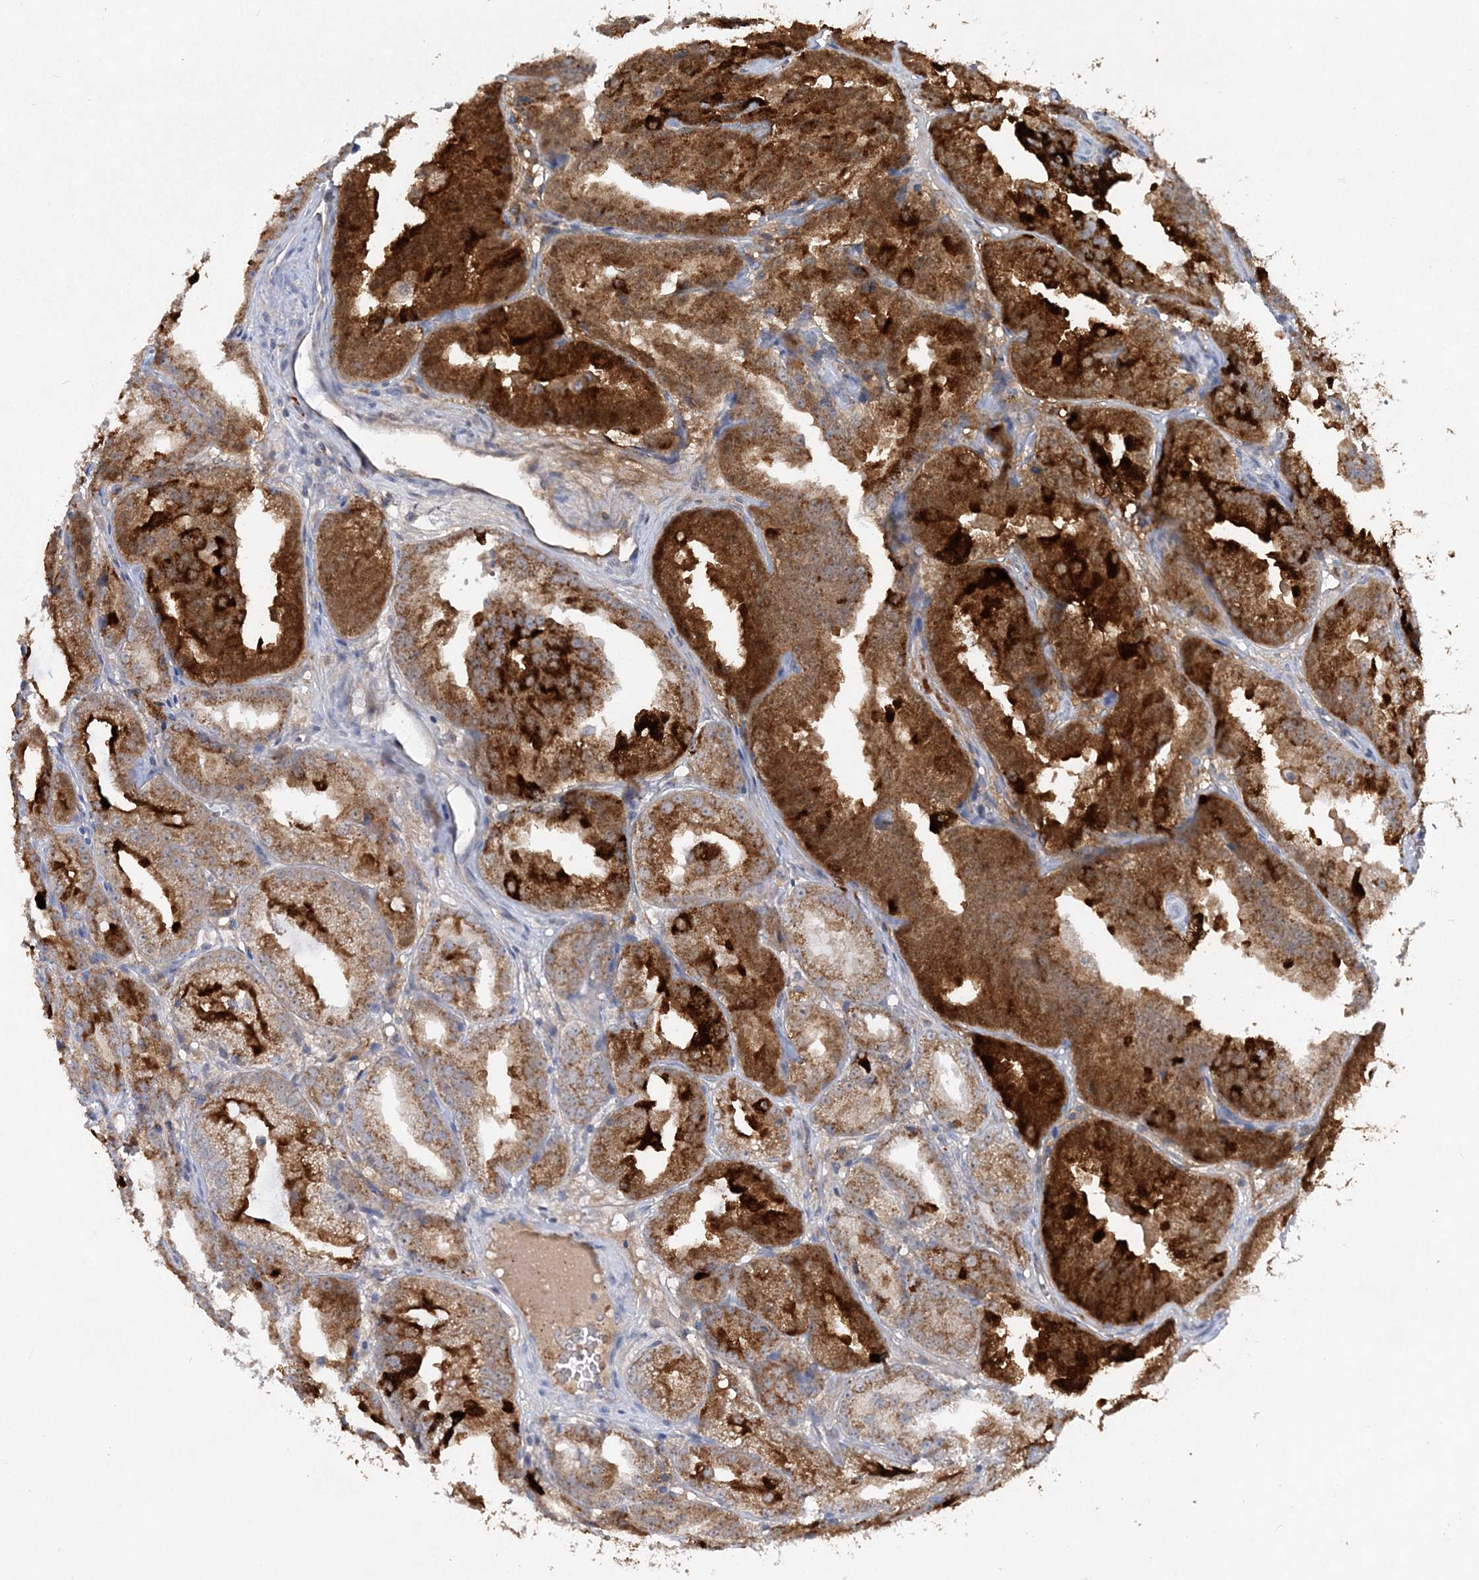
{"staining": {"intensity": "strong", "quantity": ">75%", "location": "cytoplasmic/membranous"}, "tissue": "prostate cancer", "cell_type": "Tumor cells", "image_type": "cancer", "snomed": [{"axis": "morphology", "description": "Adenocarcinoma, High grade"}, {"axis": "topography", "description": "Prostate"}], "caption": "Prostate cancer stained for a protein shows strong cytoplasmic/membranous positivity in tumor cells.", "gene": "TRAPPC13", "patient": {"sex": "male", "age": 61}}